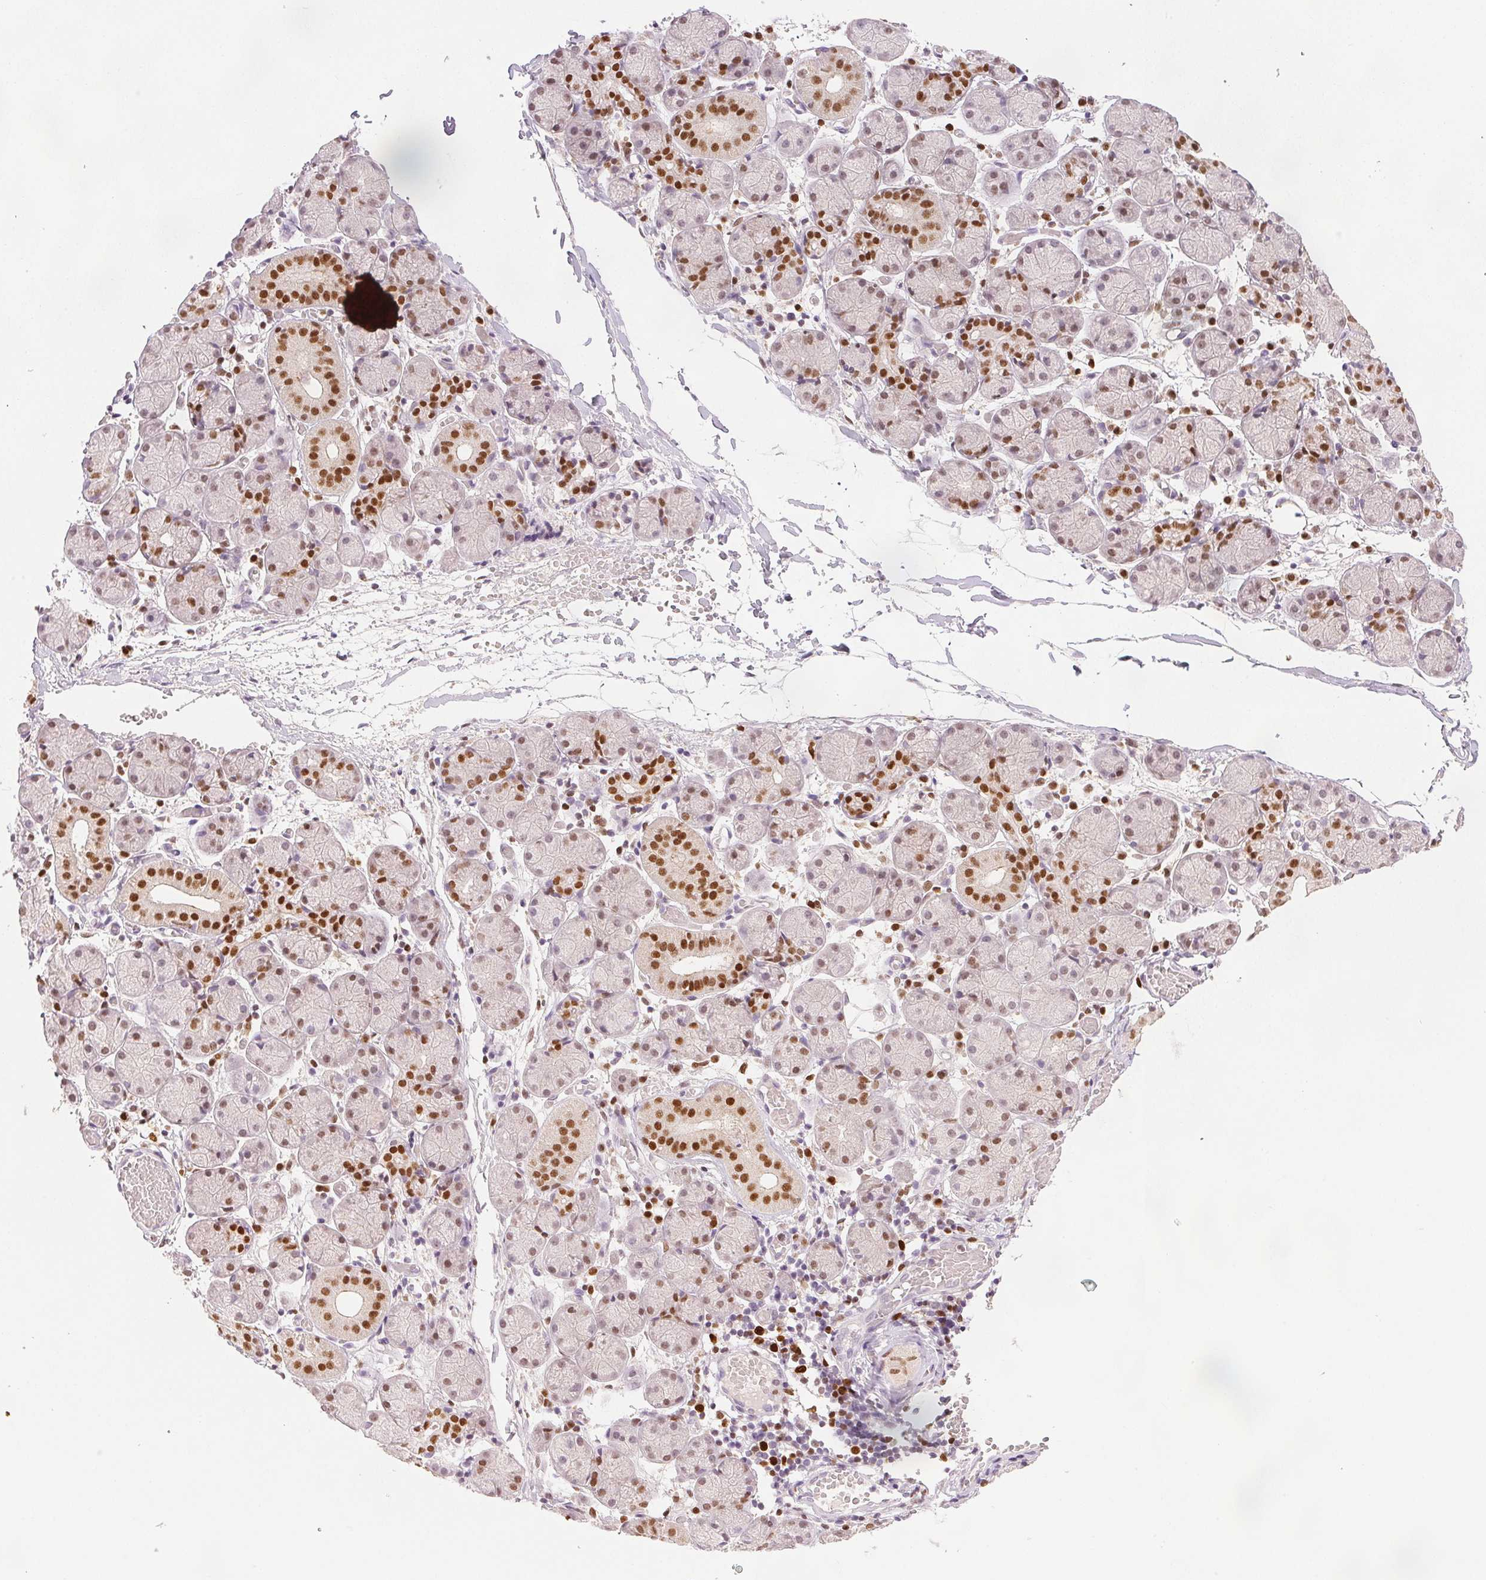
{"staining": {"intensity": "strong", "quantity": "<25%", "location": "nuclear"}, "tissue": "salivary gland", "cell_type": "Glandular cells", "image_type": "normal", "snomed": [{"axis": "morphology", "description": "Normal tissue, NOS"}, {"axis": "topography", "description": "Salivary gland"}], "caption": "Unremarkable salivary gland was stained to show a protein in brown. There is medium levels of strong nuclear staining in about <25% of glandular cells.", "gene": "RUNX2", "patient": {"sex": "female", "age": 24}}